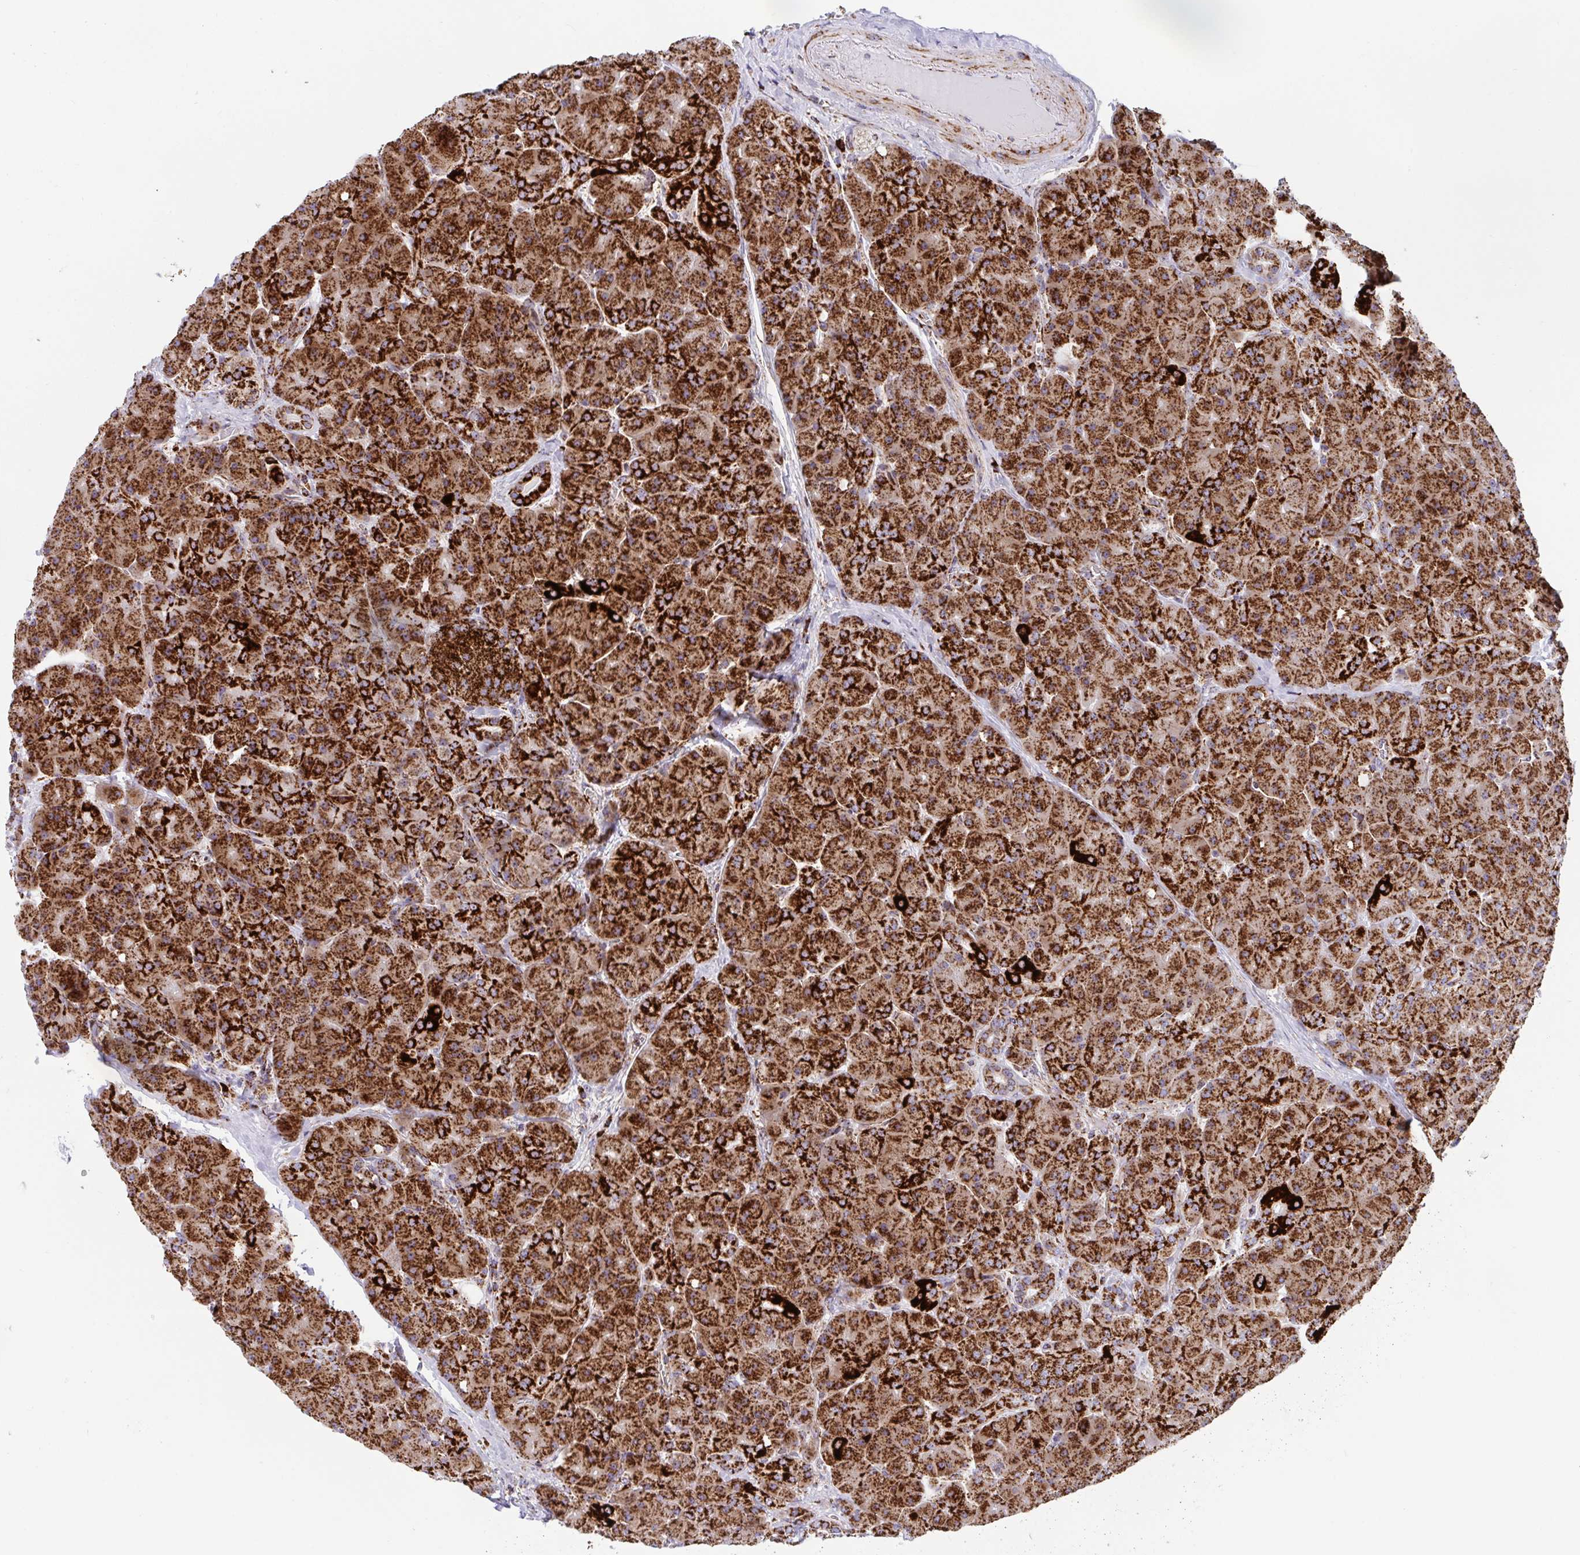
{"staining": {"intensity": "strong", "quantity": ">75%", "location": "cytoplasmic/membranous"}, "tissue": "pancreas", "cell_type": "Exocrine glandular cells", "image_type": "normal", "snomed": [{"axis": "morphology", "description": "Normal tissue, NOS"}, {"axis": "topography", "description": "Pancreas"}], "caption": "A micrograph of pancreas stained for a protein shows strong cytoplasmic/membranous brown staining in exocrine glandular cells. (Stains: DAB in brown, nuclei in blue, Microscopy: brightfield microscopy at high magnification).", "gene": "ATP5MJ", "patient": {"sex": "male", "age": 55}}